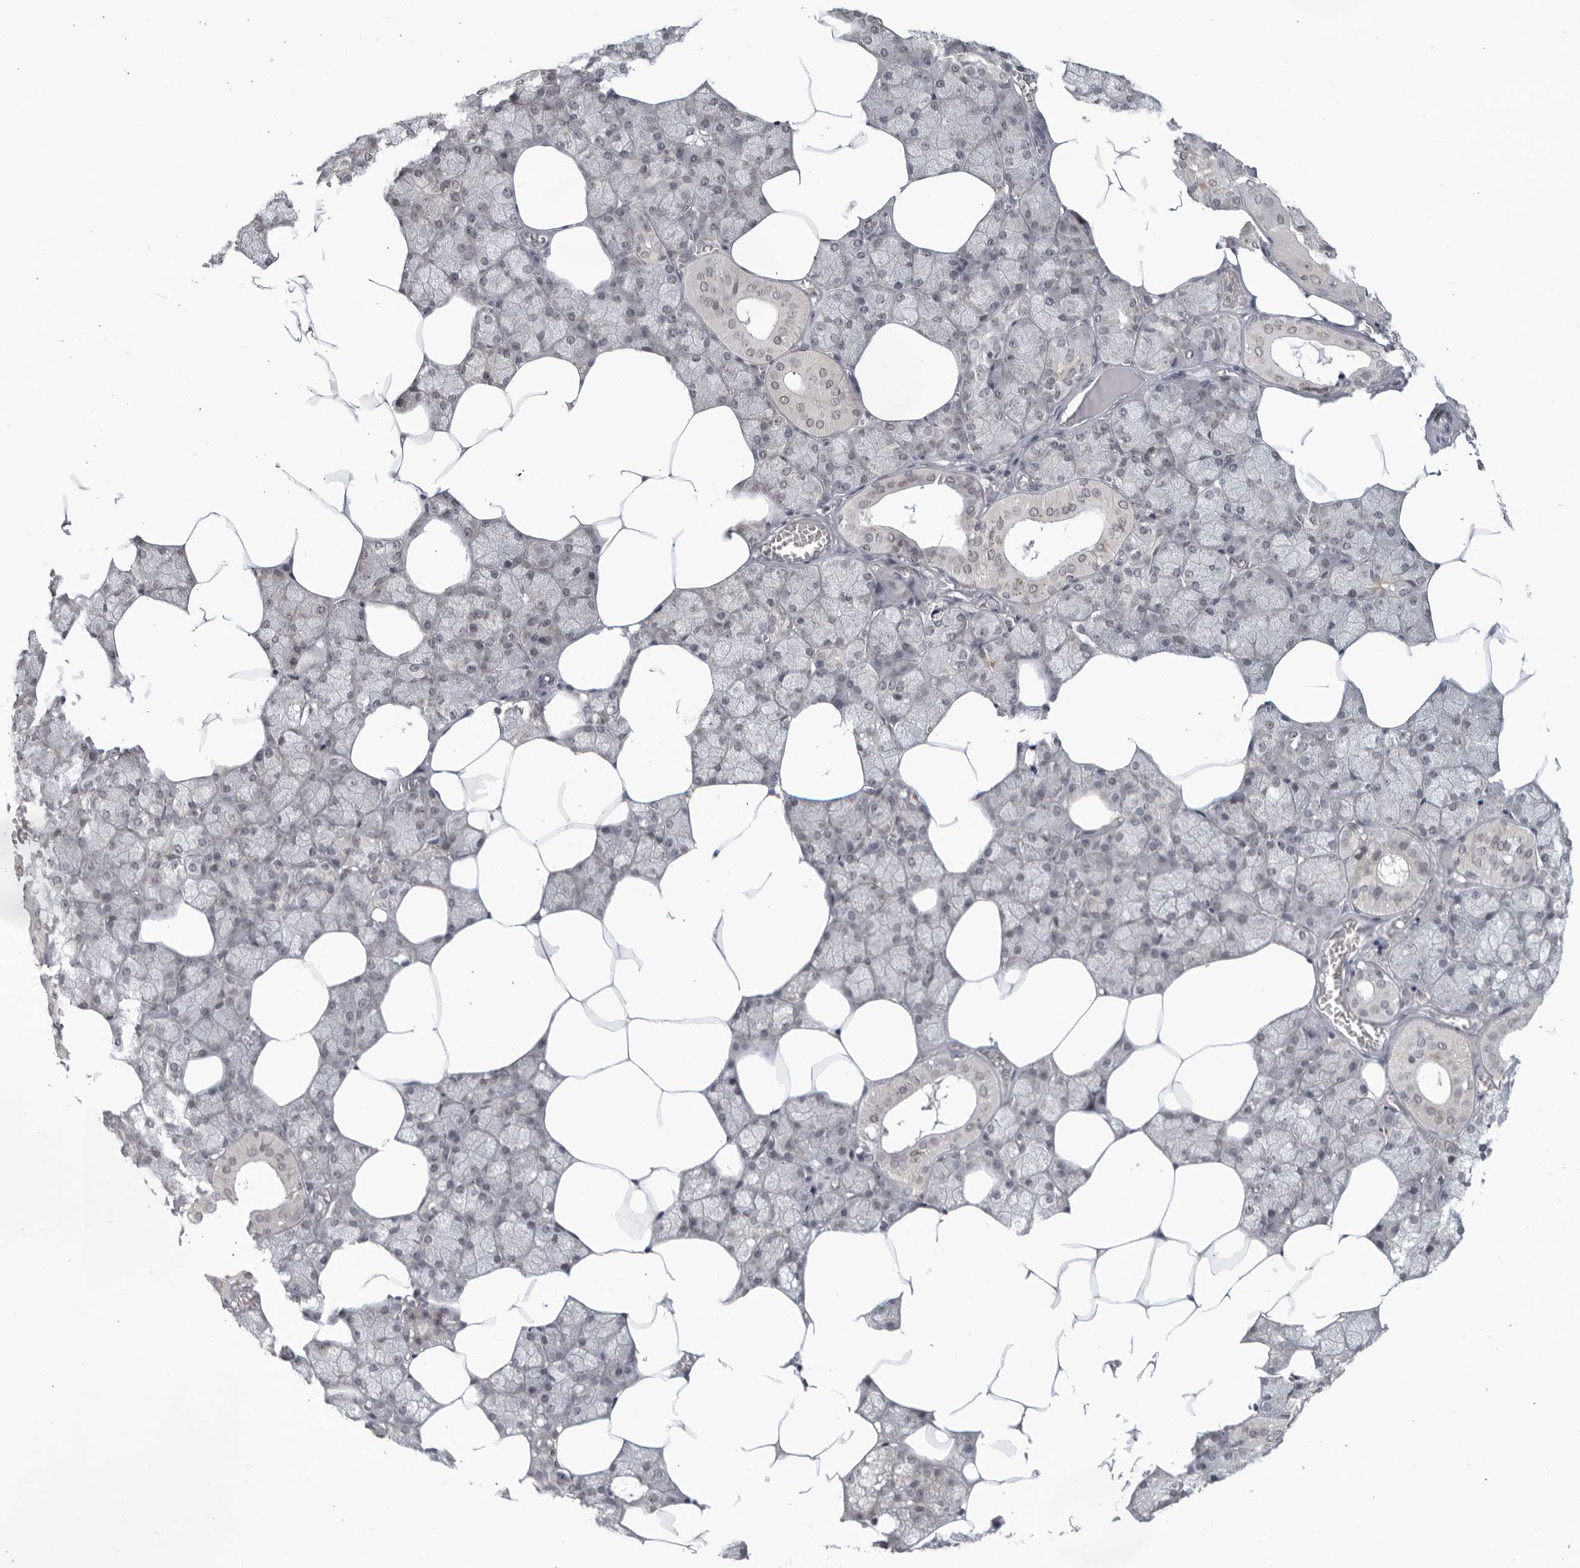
{"staining": {"intensity": "moderate", "quantity": "<25%", "location": "cytoplasmic/membranous"}, "tissue": "salivary gland", "cell_type": "Glandular cells", "image_type": "normal", "snomed": [{"axis": "morphology", "description": "Normal tissue, NOS"}, {"axis": "topography", "description": "Salivary gland"}], "caption": "Immunohistochemical staining of unremarkable human salivary gland exhibits low levels of moderate cytoplasmic/membranous staining in approximately <25% of glandular cells. (DAB IHC with brightfield microscopy, high magnification).", "gene": "CC2D1B", "patient": {"sex": "male", "age": 62}}